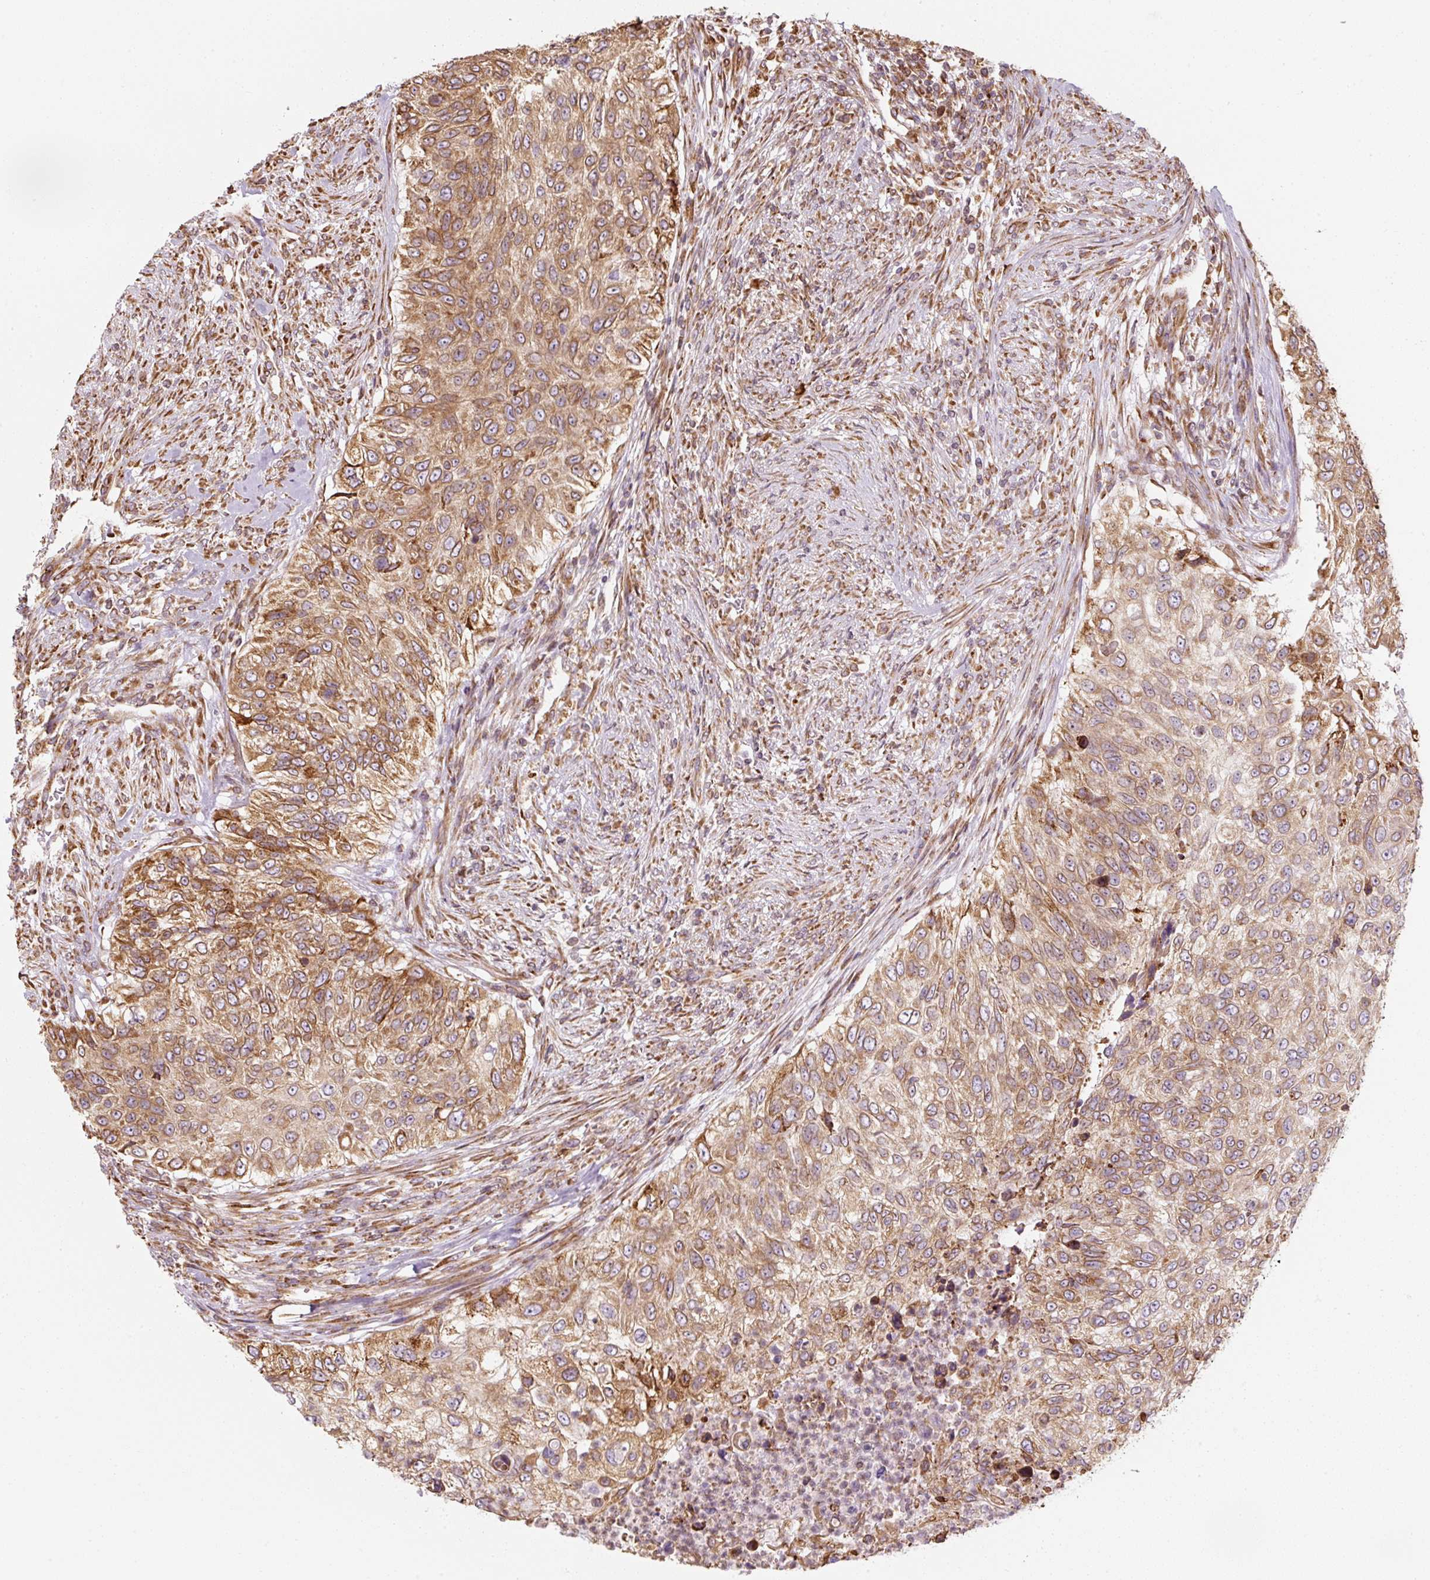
{"staining": {"intensity": "moderate", "quantity": ">75%", "location": "cytoplasmic/membranous"}, "tissue": "urothelial cancer", "cell_type": "Tumor cells", "image_type": "cancer", "snomed": [{"axis": "morphology", "description": "Urothelial carcinoma, High grade"}, {"axis": "topography", "description": "Urinary bladder"}], "caption": "IHC histopathology image of urothelial carcinoma (high-grade) stained for a protein (brown), which shows medium levels of moderate cytoplasmic/membranous expression in approximately >75% of tumor cells.", "gene": "PRKCSH", "patient": {"sex": "female", "age": 60}}